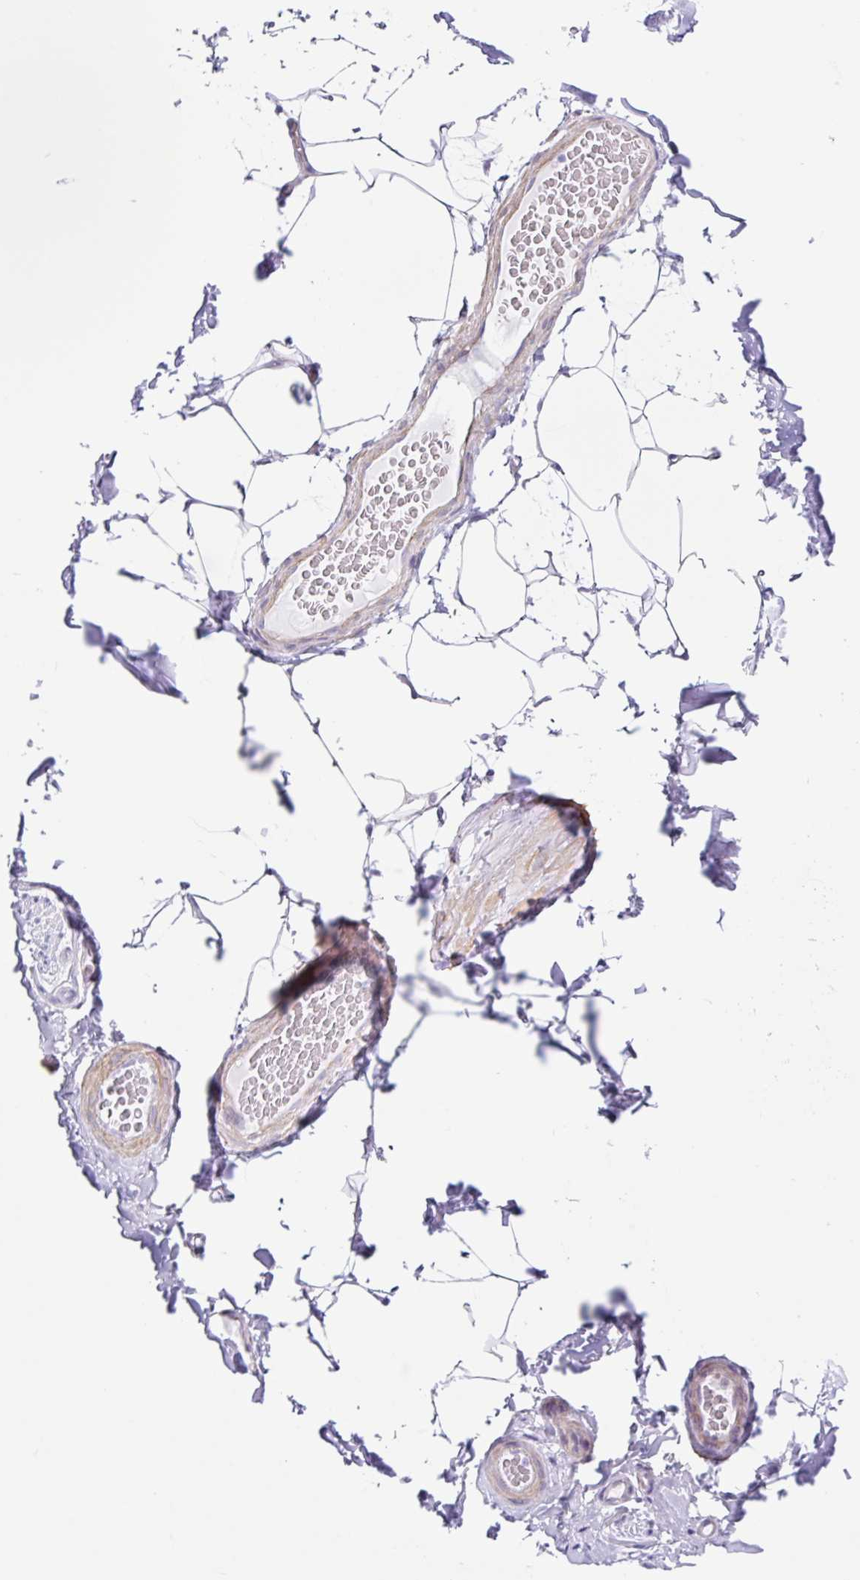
{"staining": {"intensity": "negative", "quantity": "none", "location": "none"}, "tissue": "adipose tissue", "cell_type": "Adipocytes", "image_type": "normal", "snomed": [{"axis": "morphology", "description": "Normal tissue, NOS"}, {"axis": "topography", "description": "Vascular tissue"}, {"axis": "topography", "description": "Peripheral nerve tissue"}], "caption": "The micrograph demonstrates no significant expression in adipocytes of adipose tissue.", "gene": "DCAF17", "patient": {"sex": "male", "age": 41}}